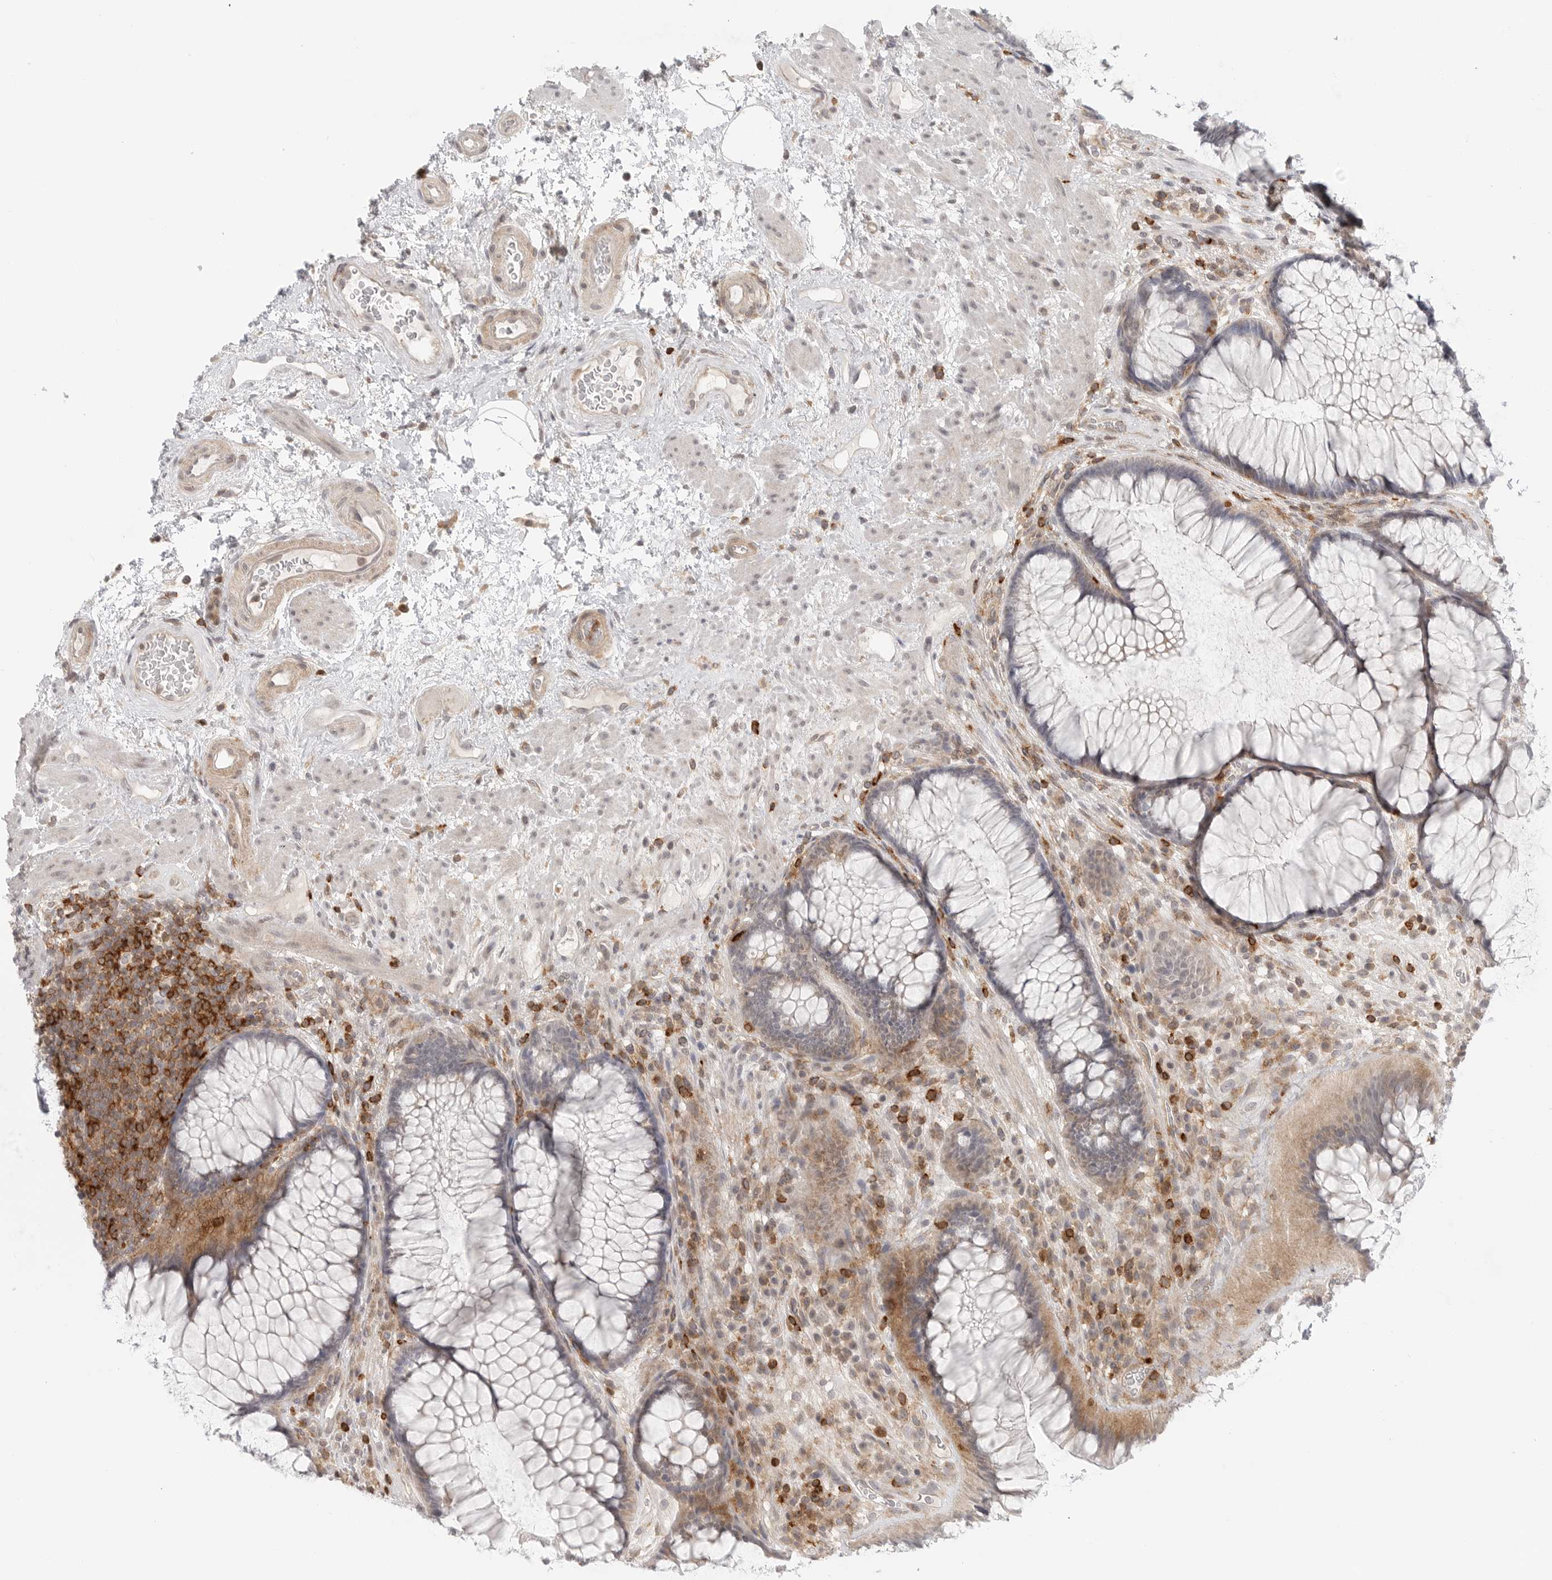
{"staining": {"intensity": "weak", "quantity": "25%-75%", "location": "cytoplasmic/membranous"}, "tissue": "rectum", "cell_type": "Glandular cells", "image_type": "normal", "snomed": [{"axis": "morphology", "description": "Normal tissue, NOS"}, {"axis": "topography", "description": "Rectum"}], "caption": "This histopathology image reveals normal rectum stained with immunohistochemistry (IHC) to label a protein in brown. The cytoplasmic/membranous of glandular cells show weak positivity for the protein. Nuclei are counter-stained blue.", "gene": "SH3KBP1", "patient": {"sex": "male", "age": 51}}